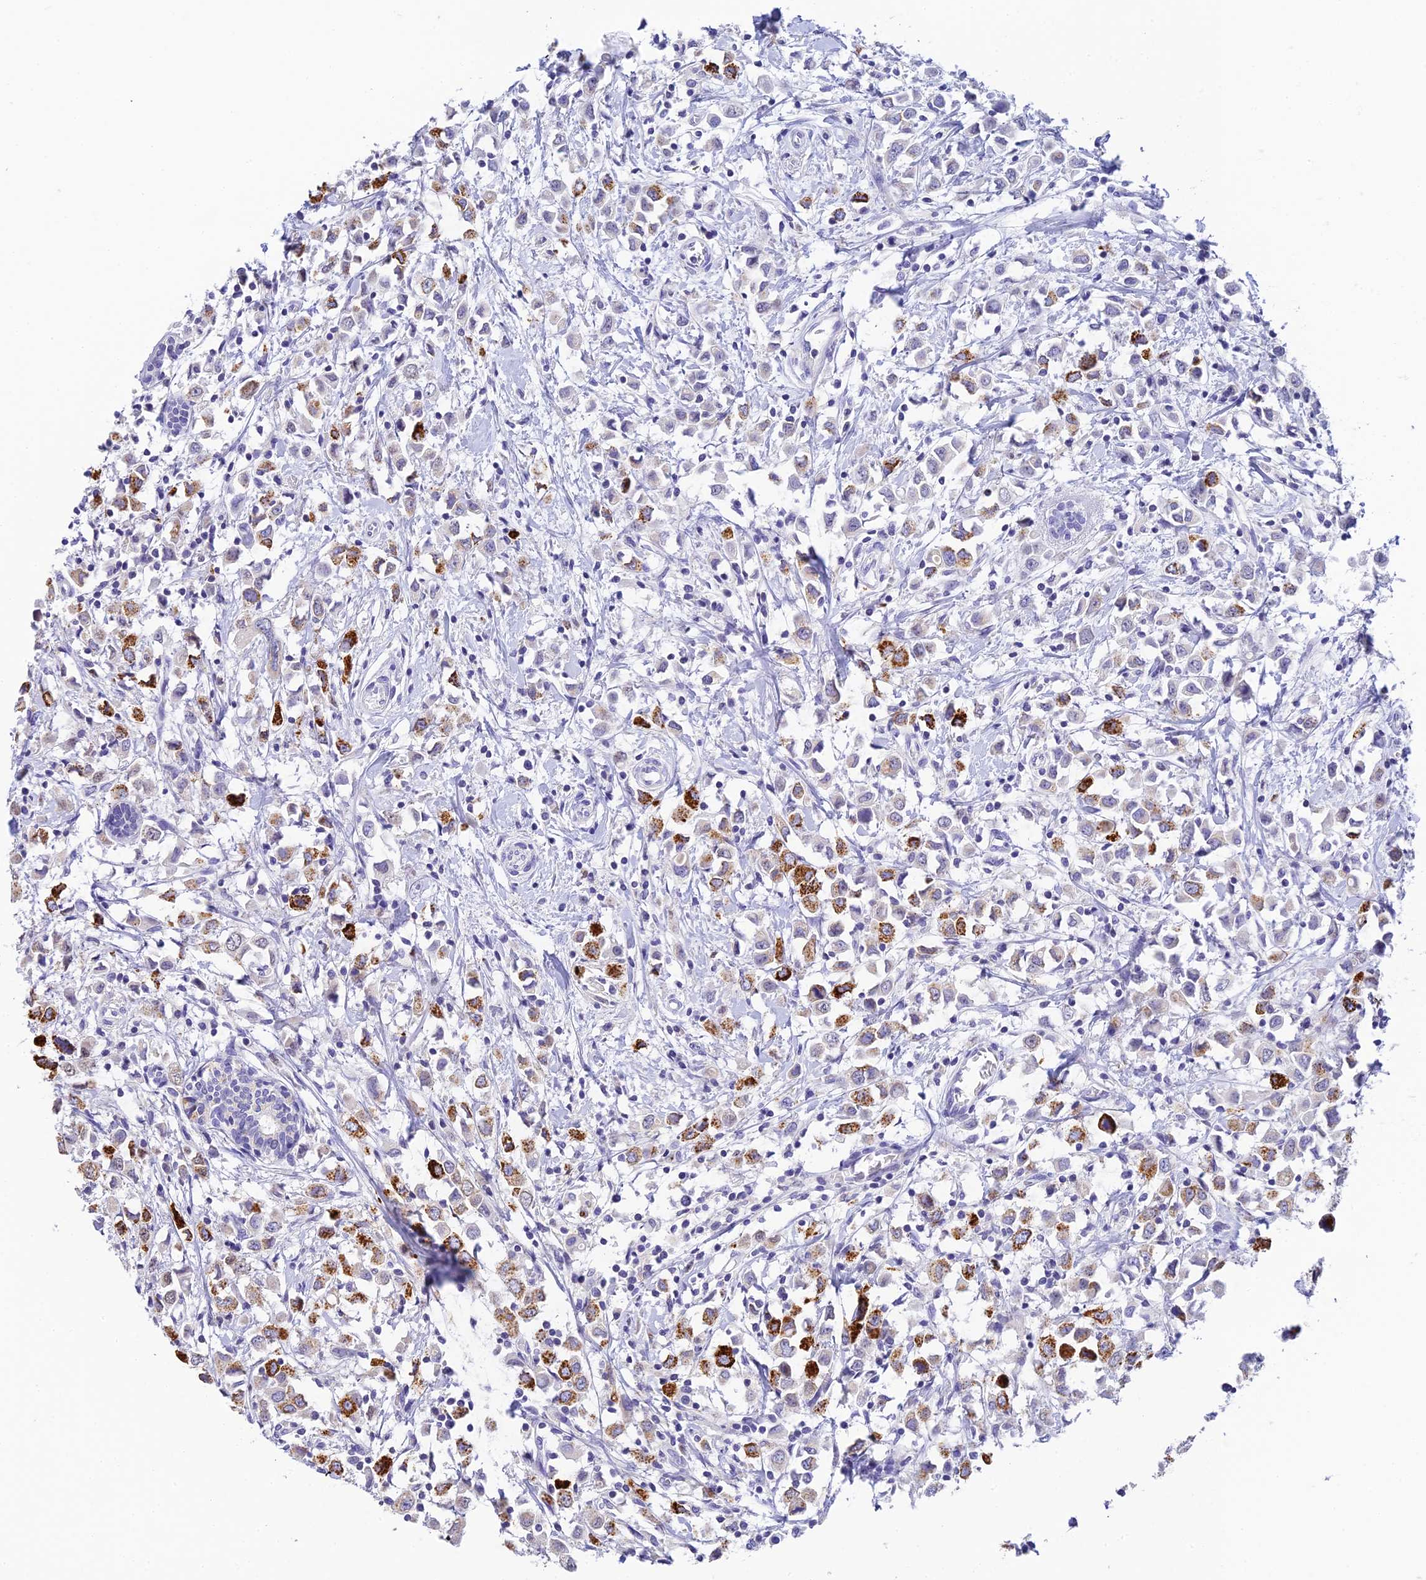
{"staining": {"intensity": "strong", "quantity": "25%-75%", "location": "cytoplasmic/membranous"}, "tissue": "breast cancer", "cell_type": "Tumor cells", "image_type": "cancer", "snomed": [{"axis": "morphology", "description": "Duct carcinoma"}, {"axis": "topography", "description": "Breast"}], "caption": "Protein expression analysis of breast cancer (invasive ductal carcinoma) demonstrates strong cytoplasmic/membranous expression in about 25%-75% of tumor cells.", "gene": "C12orf29", "patient": {"sex": "female", "age": 61}}